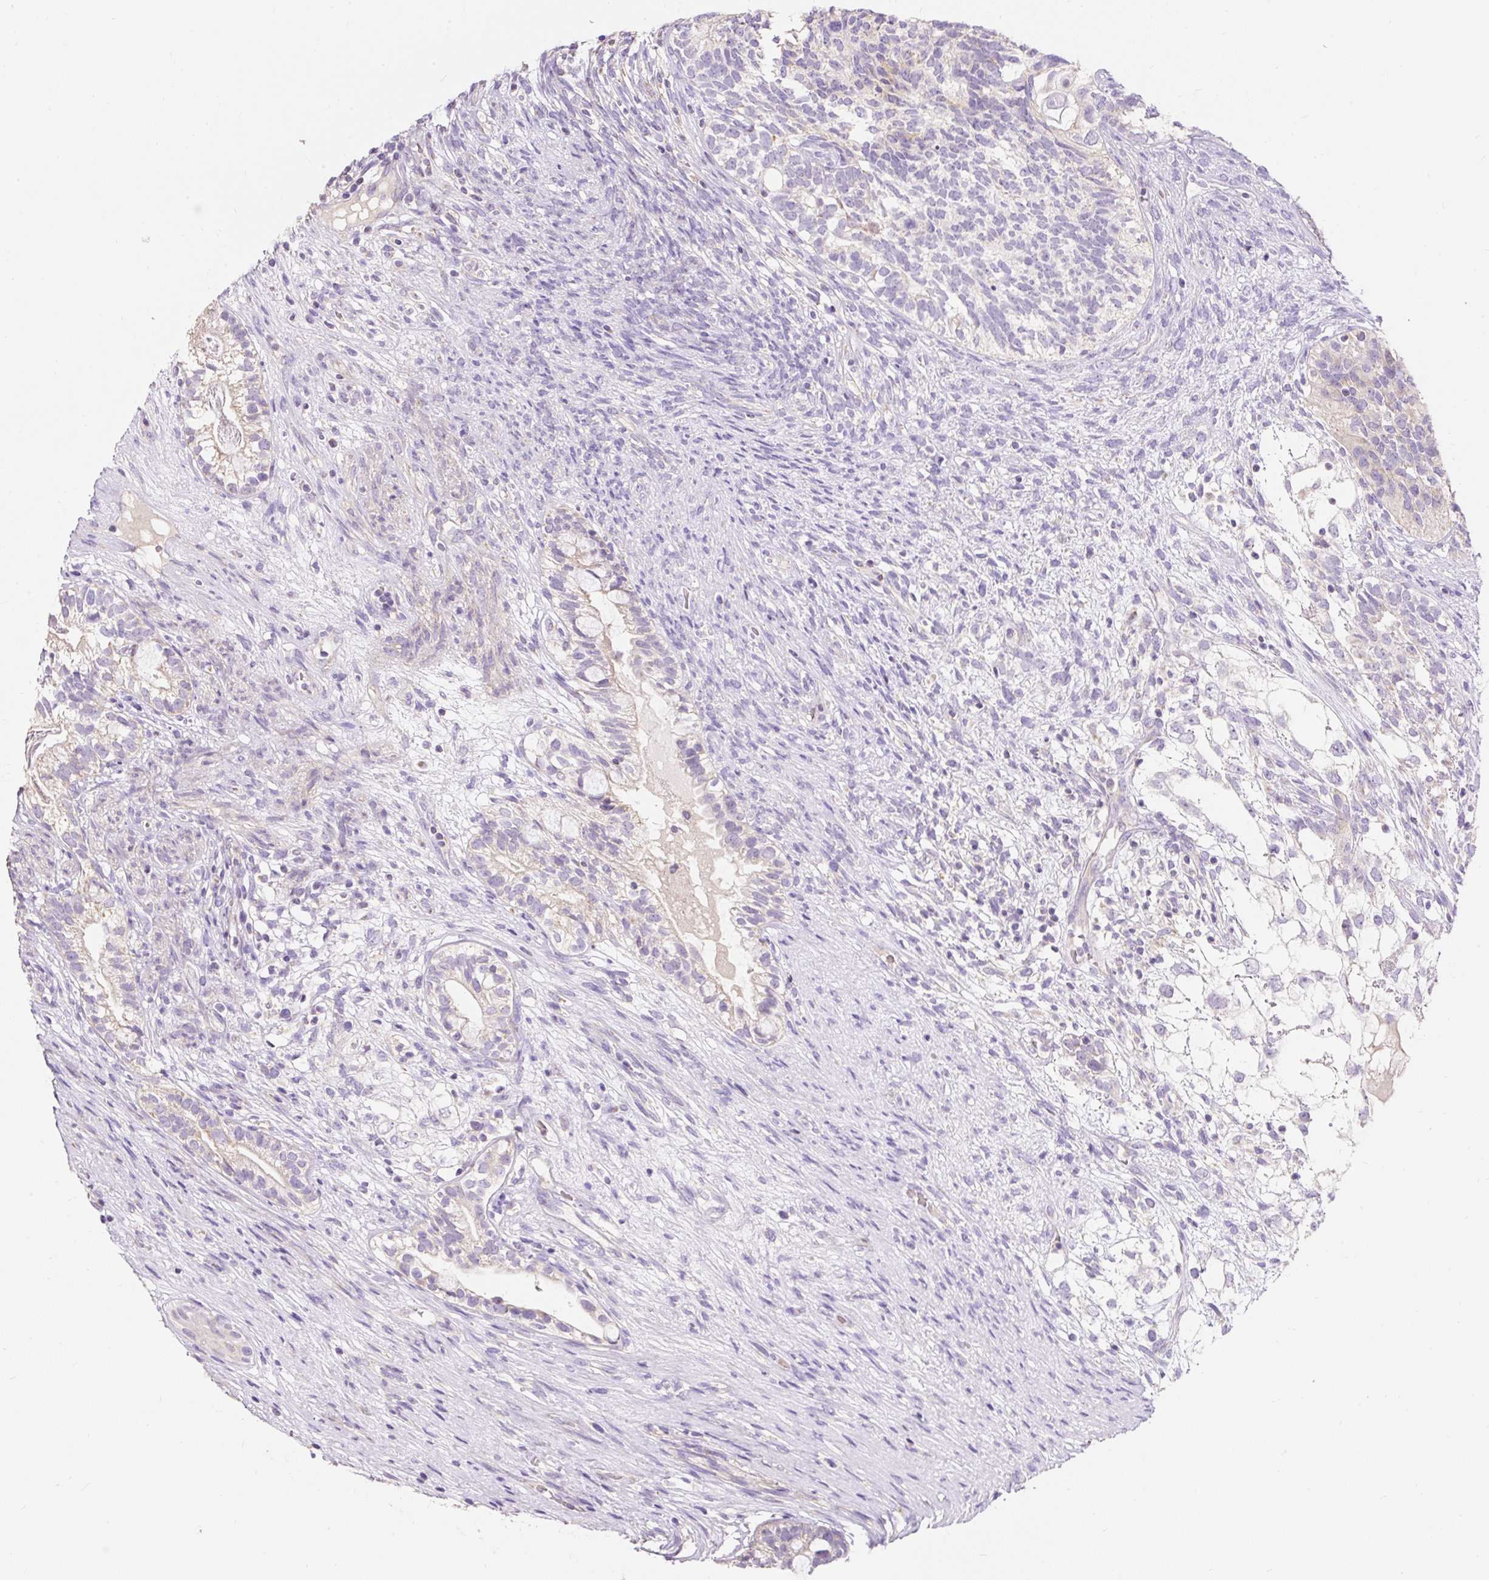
{"staining": {"intensity": "negative", "quantity": "none", "location": "none"}, "tissue": "testis cancer", "cell_type": "Tumor cells", "image_type": "cancer", "snomed": [{"axis": "morphology", "description": "Seminoma, NOS"}, {"axis": "morphology", "description": "Carcinoma, Embryonal, NOS"}, {"axis": "topography", "description": "Testis"}], "caption": "The IHC histopathology image has no significant expression in tumor cells of embryonal carcinoma (testis) tissue.", "gene": "PMAIP1", "patient": {"sex": "male", "age": 41}}